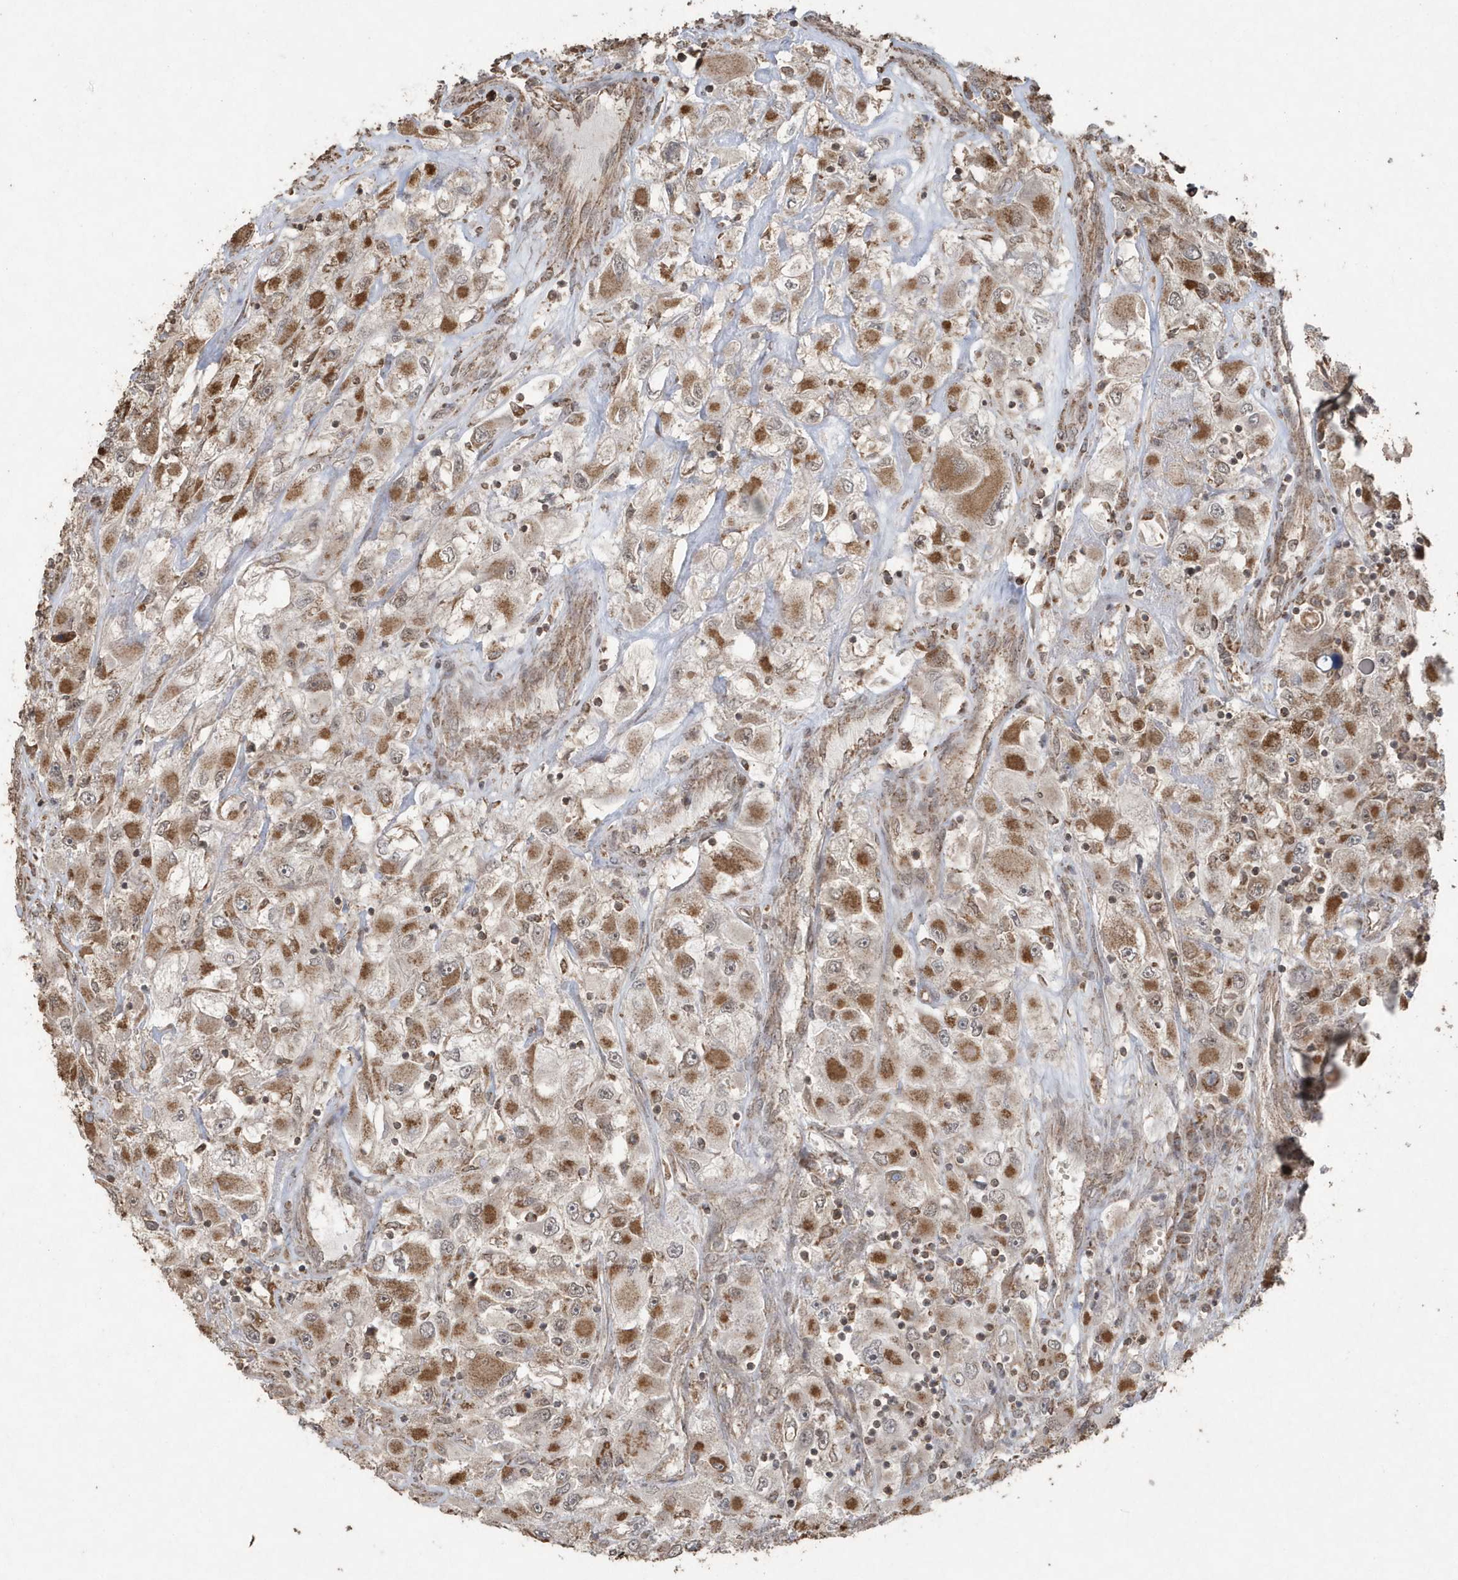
{"staining": {"intensity": "moderate", "quantity": ">75%", "location": "cytoplasmic/membranous"}, "tissue": "renal cancer", "cell_type": "Tumor cells", "image_type": "cancer", "snomed": [{"axis": "morphology", "description": "Adenocarcinoma, NOS"}, {"axis": "topography", "description": "Kidney"}], "caption": "High-power microscopy captured an immunohistochemistry (IHC) micrograph of renal cancer, revealing moderate cytoplasmic/membranous expression in about >75% of tumor cells.", "gene": "PAXBP1", "patient": {"sex": "female", "age": 52}}